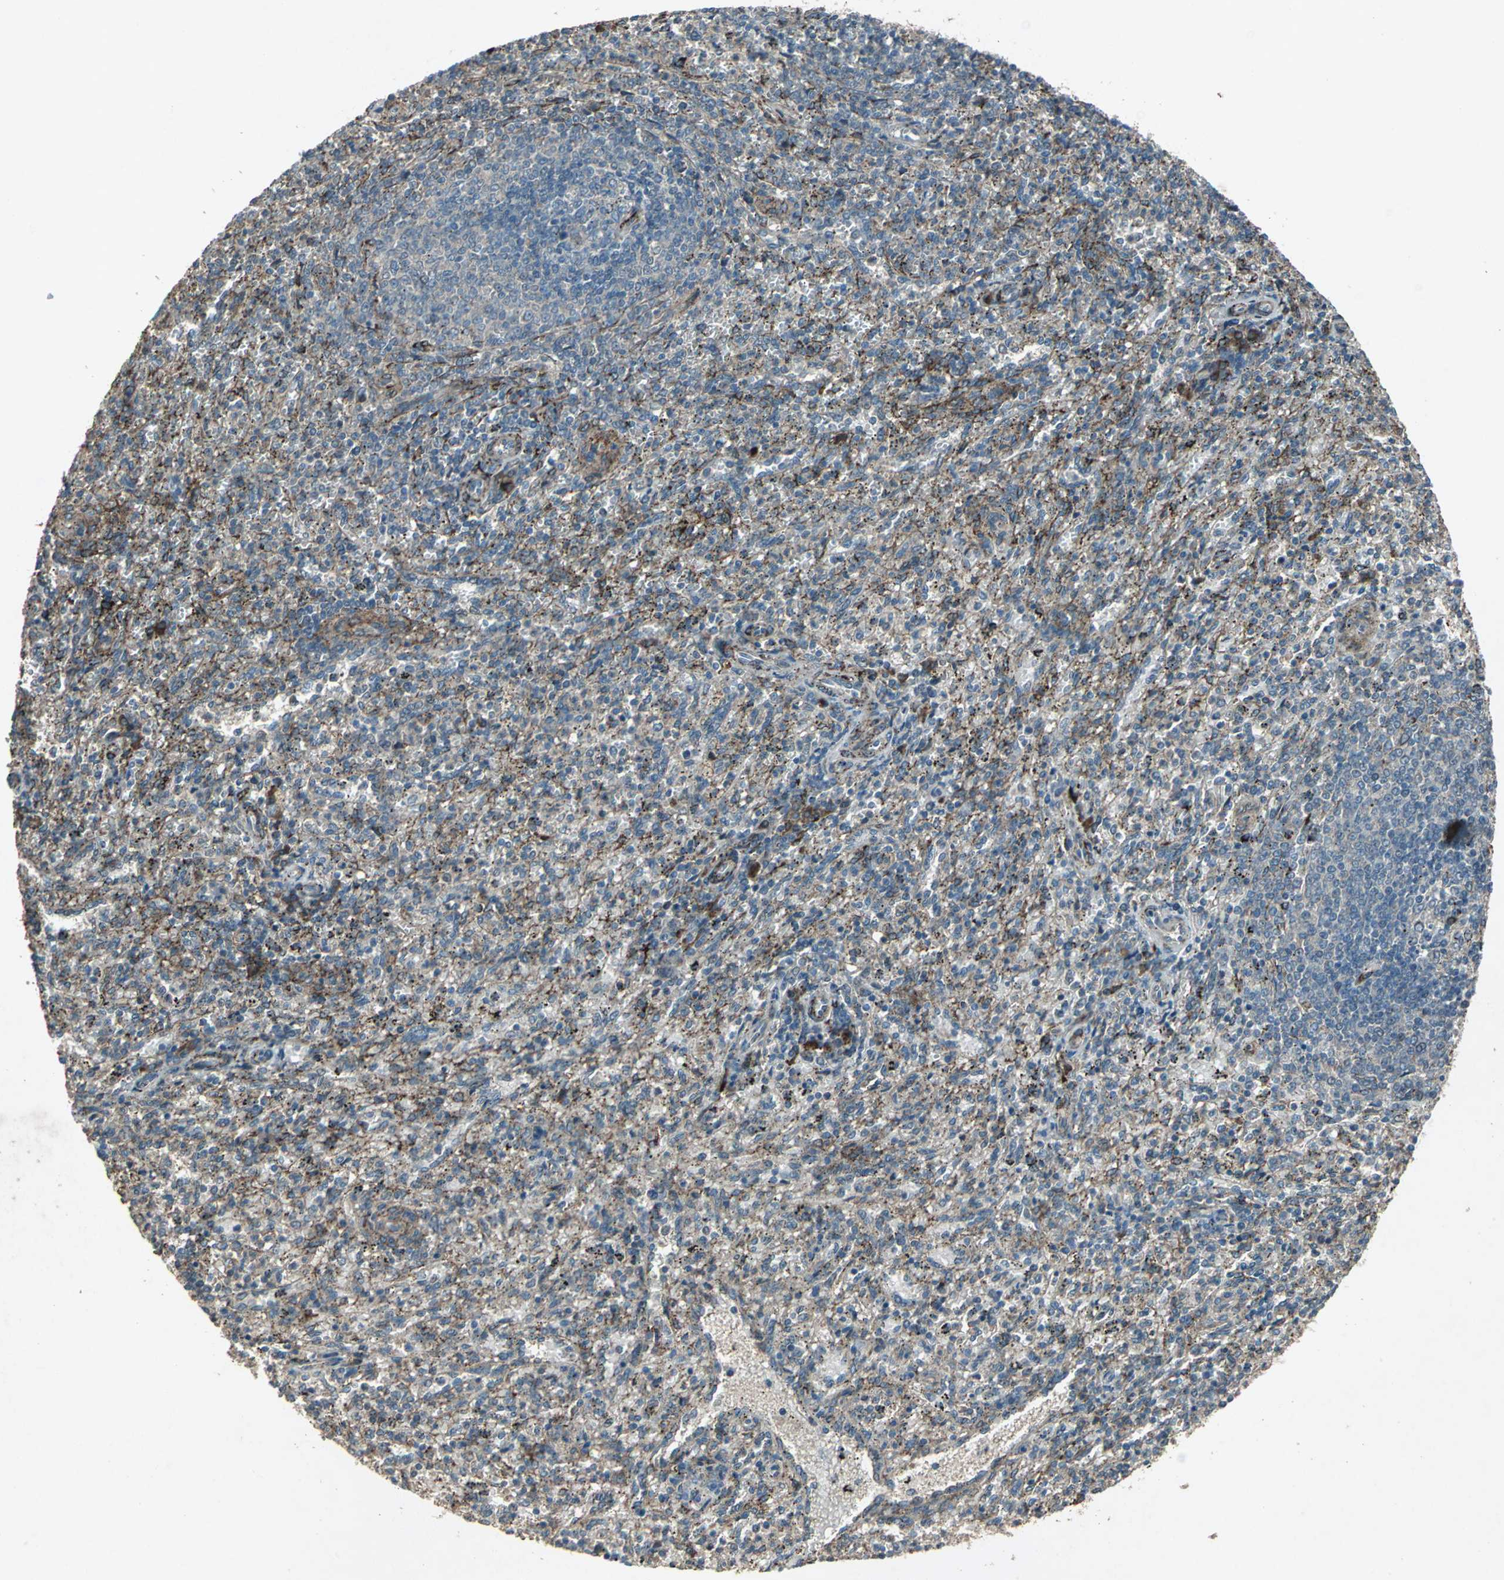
{"staining": {"intensity": "moderate", "quantity": ">75%", "location": "cytoplasmic/membranous"}, "tissue": "spleen", "cell_type": "Cells in red pulp", "image_type": "normal", "snomed": [{"axis": "morphology", "description": "Normal tissue, NOS"}, {"axis": "topography", "description": "Spleen"}], "caption": "A medium amount of moderate cytoplasmic/membranous staining is appreciated in about >75% of cells in red pulp in normal spleen. (DAB IHC, brown staining for protein, blue staining for nuclei).", "gene": "SEPTIN4", "patient": {"sex": "female", "age": 10}}